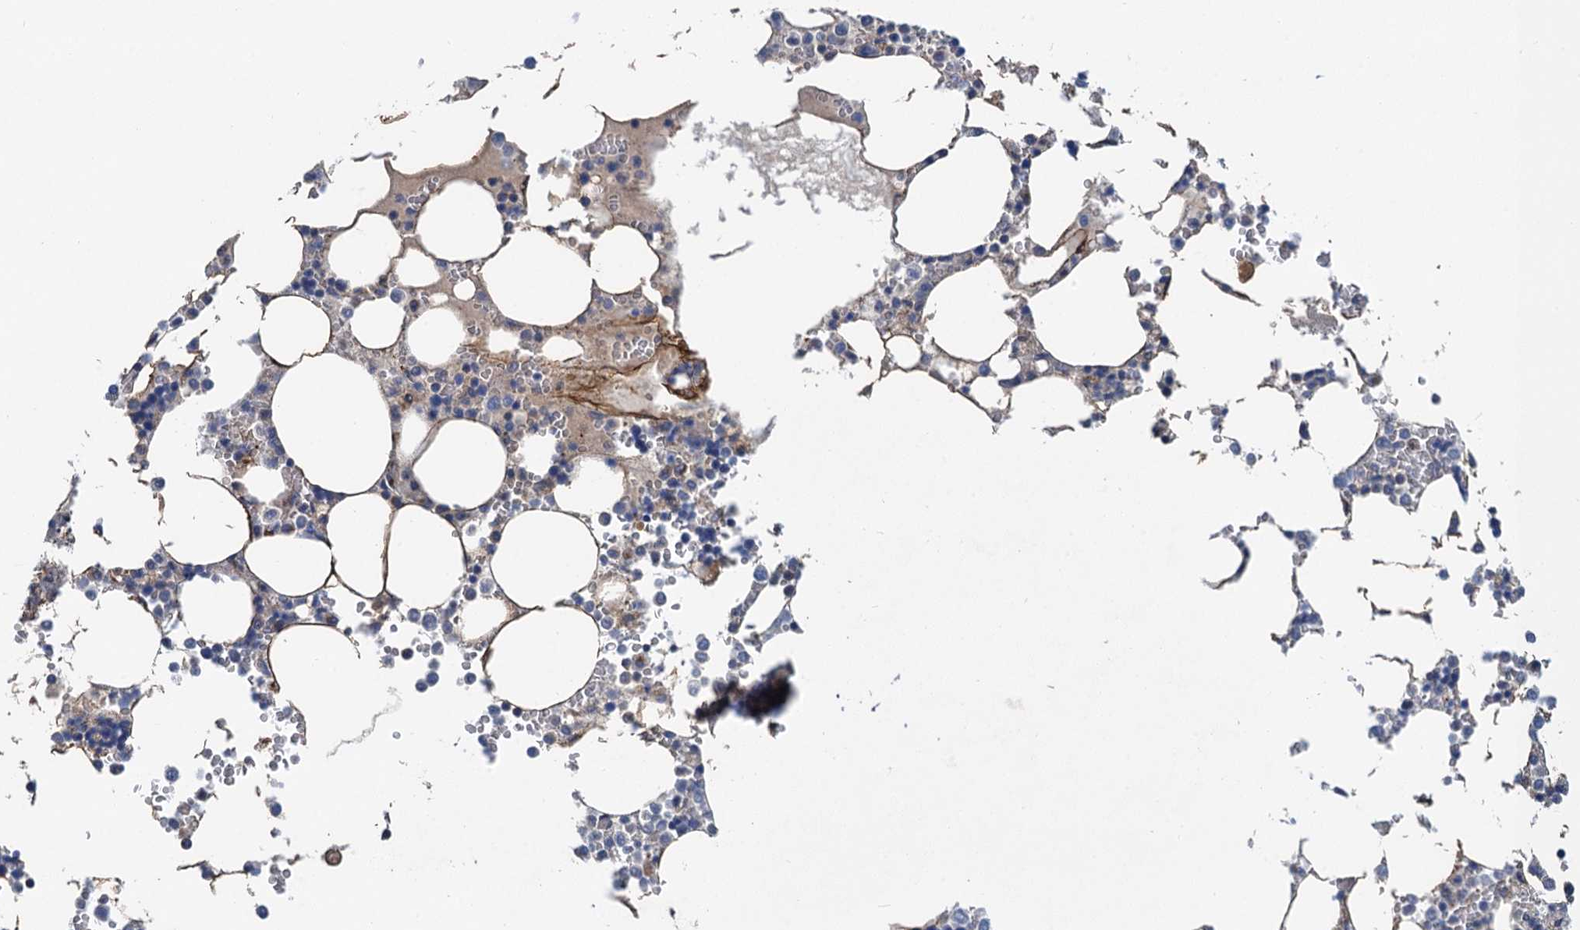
{"staining": {"intensity": "negative", "quantity": "none", "location": "none"}, "tissue": "bone marrow", "cell_type": "Hematopoietic cells", "image_type": "normal", "snomed": [{"axis": "morphology", "description": "Normal tissue, NOS"}, {"axis": "topography", "description": "Bone marrow"}], "caption": "The histopathology image reveals no significant positivity in hematopoietic cells of bone marrow.", "gene": "NBEA", "patient": {"sex": "male", "age": 64}}